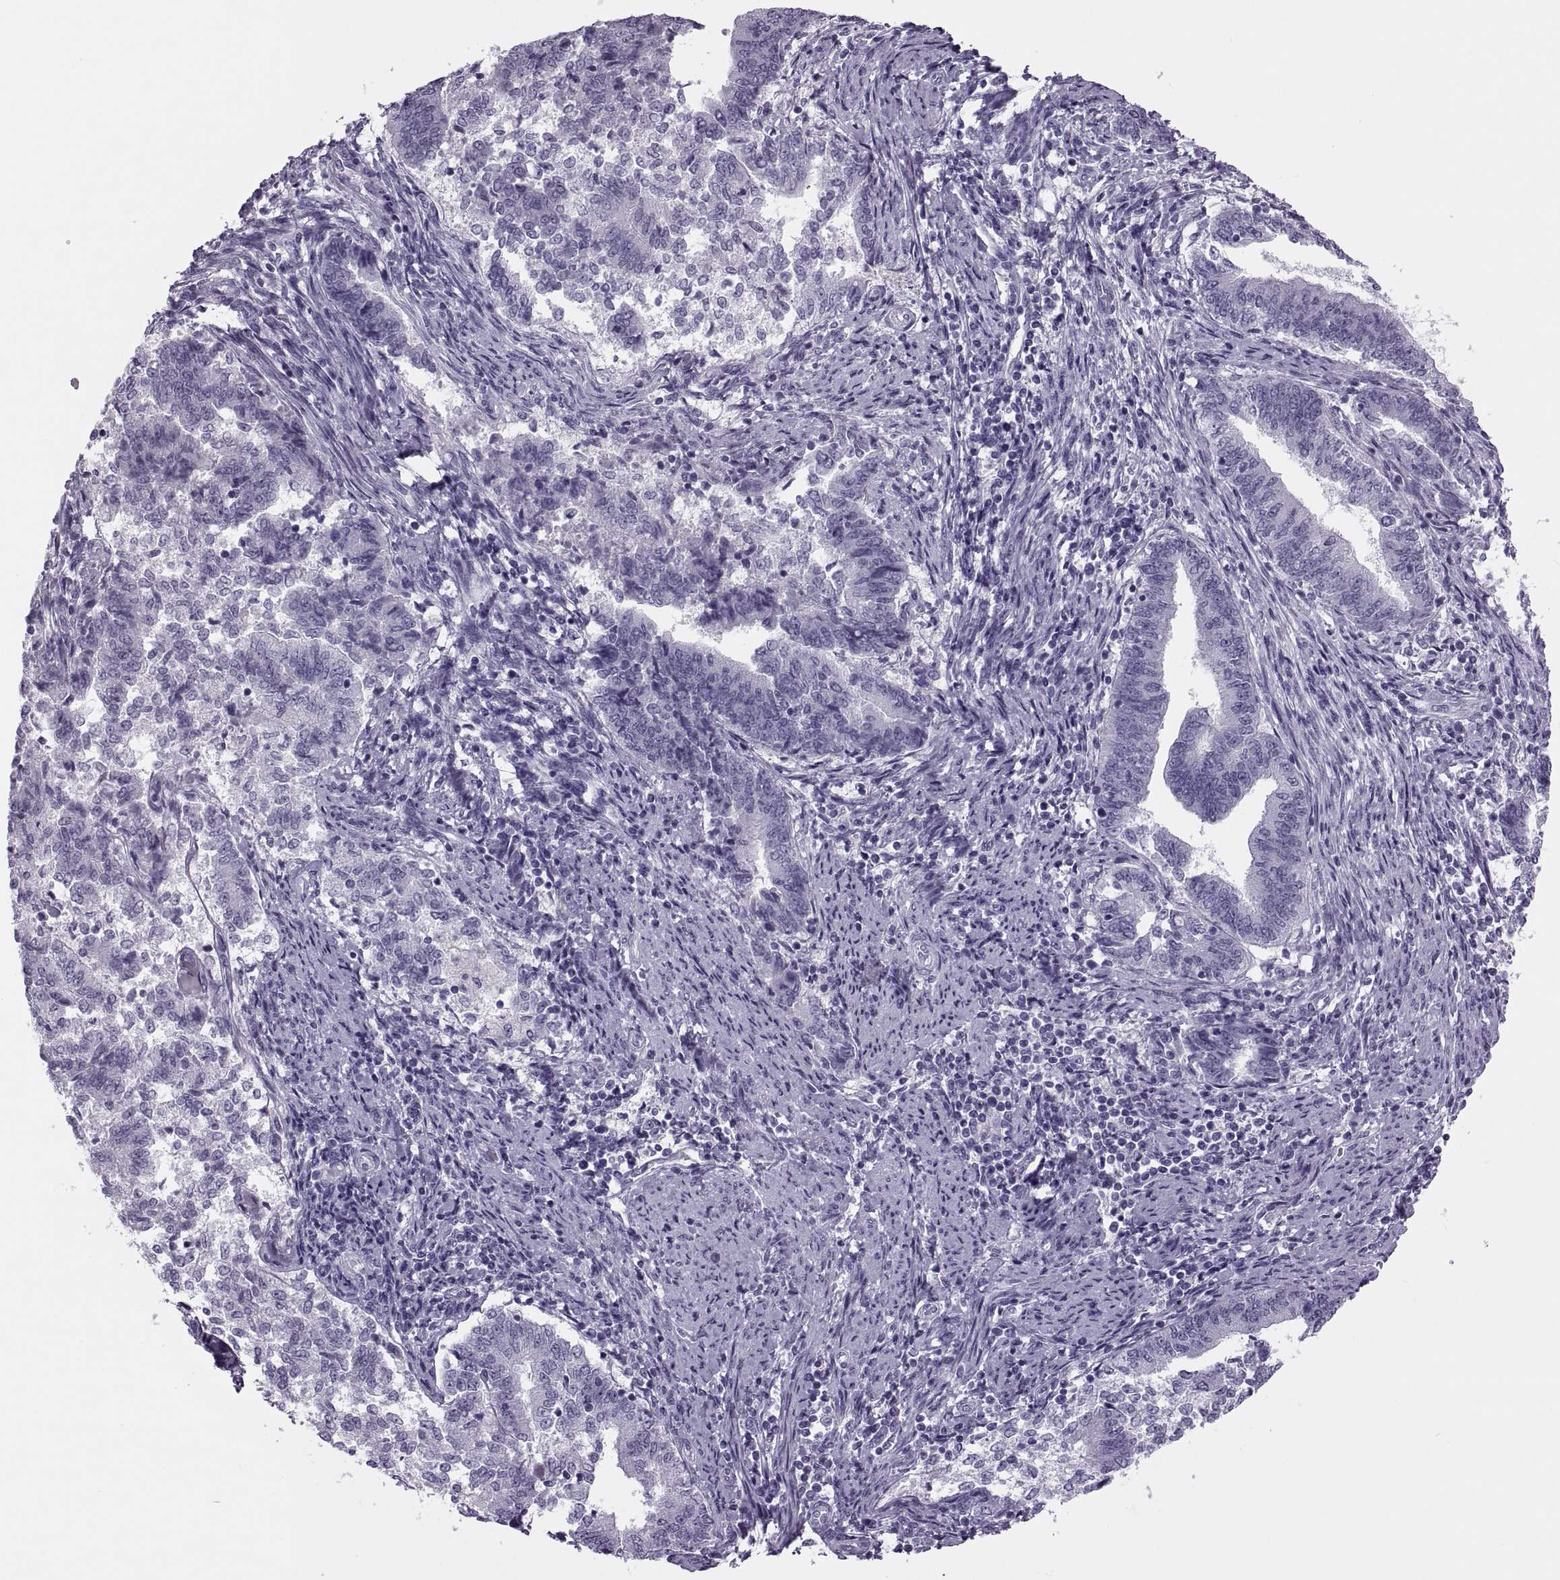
{"staining": {"intensity": "negative", "quantity": "none", "location": "none"}, "tissue": "endometrial cancer", "cell_type": "Tumor cells", "image_type": "cancer", "snomed": [{"axis": "morphology", "description": "Adenocarcinoma, NOS"}, {"axis": "topography", "description": "Endometrium"}], "caption": "The image demonstrates no staining of tumor cells in adenocarcinoma (endometrial). Nuclei are stained in blue.", "gene": "SYNGR4", "patient": {"sex": "female", "age": 65}}